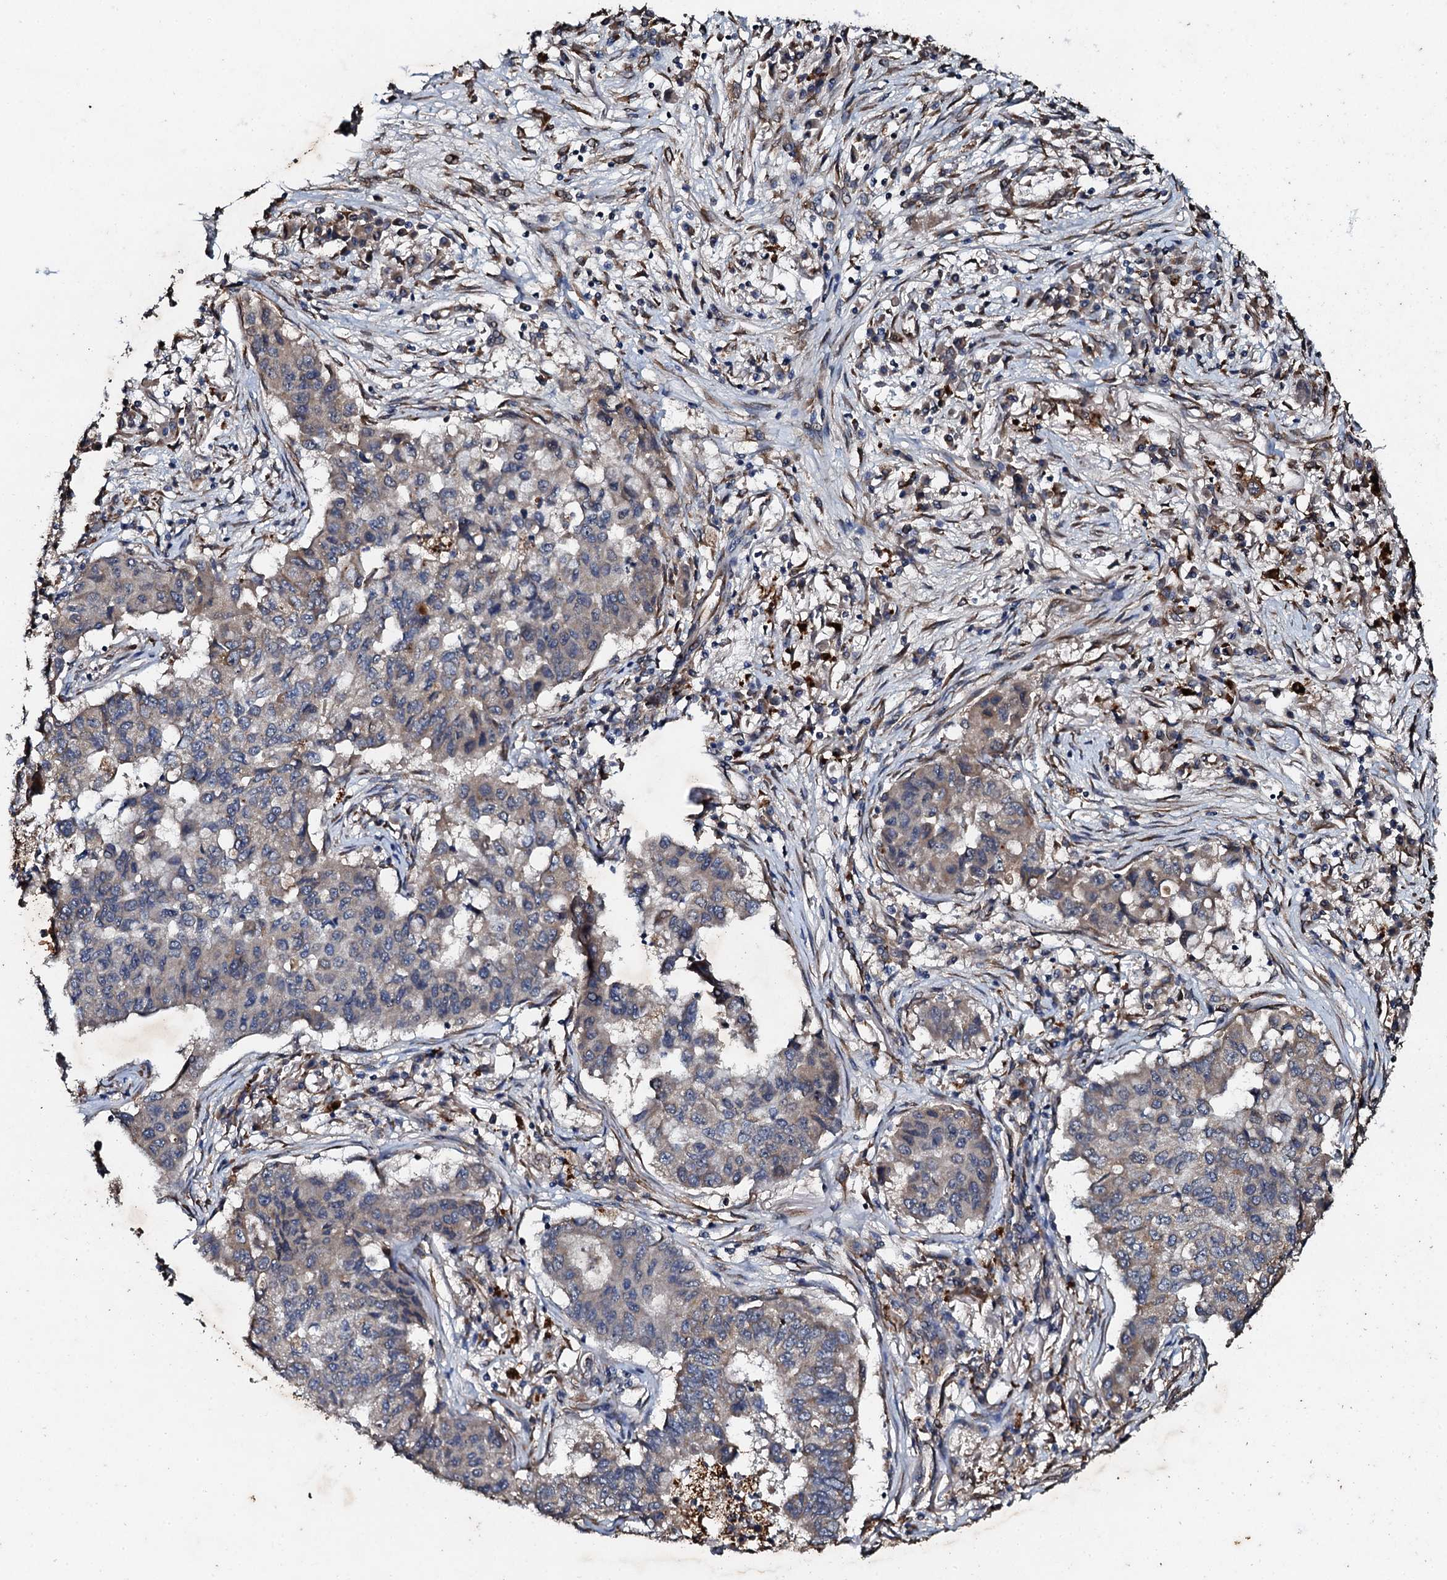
{"staining": {"intensity": "weak", "quantity": "<25%", "location": "cytoplasmic/membranous"}, "tissue": "lung cancer", "cell_type": "Tumor cells", "image_type": "cancer", "snomed": [{"axis": "morphology", "description": "Squamous cell carcinoma, NOS"}, {"axis": "topography", "description": "Lung"}], "caption": "Squamous cell carcinoma (lung) stained for a protein using immunohistochemistry demonstrates no staining tumor cells.", "gene": "ADAMTS10", "patient": {"sex": "male", "age": 74}}